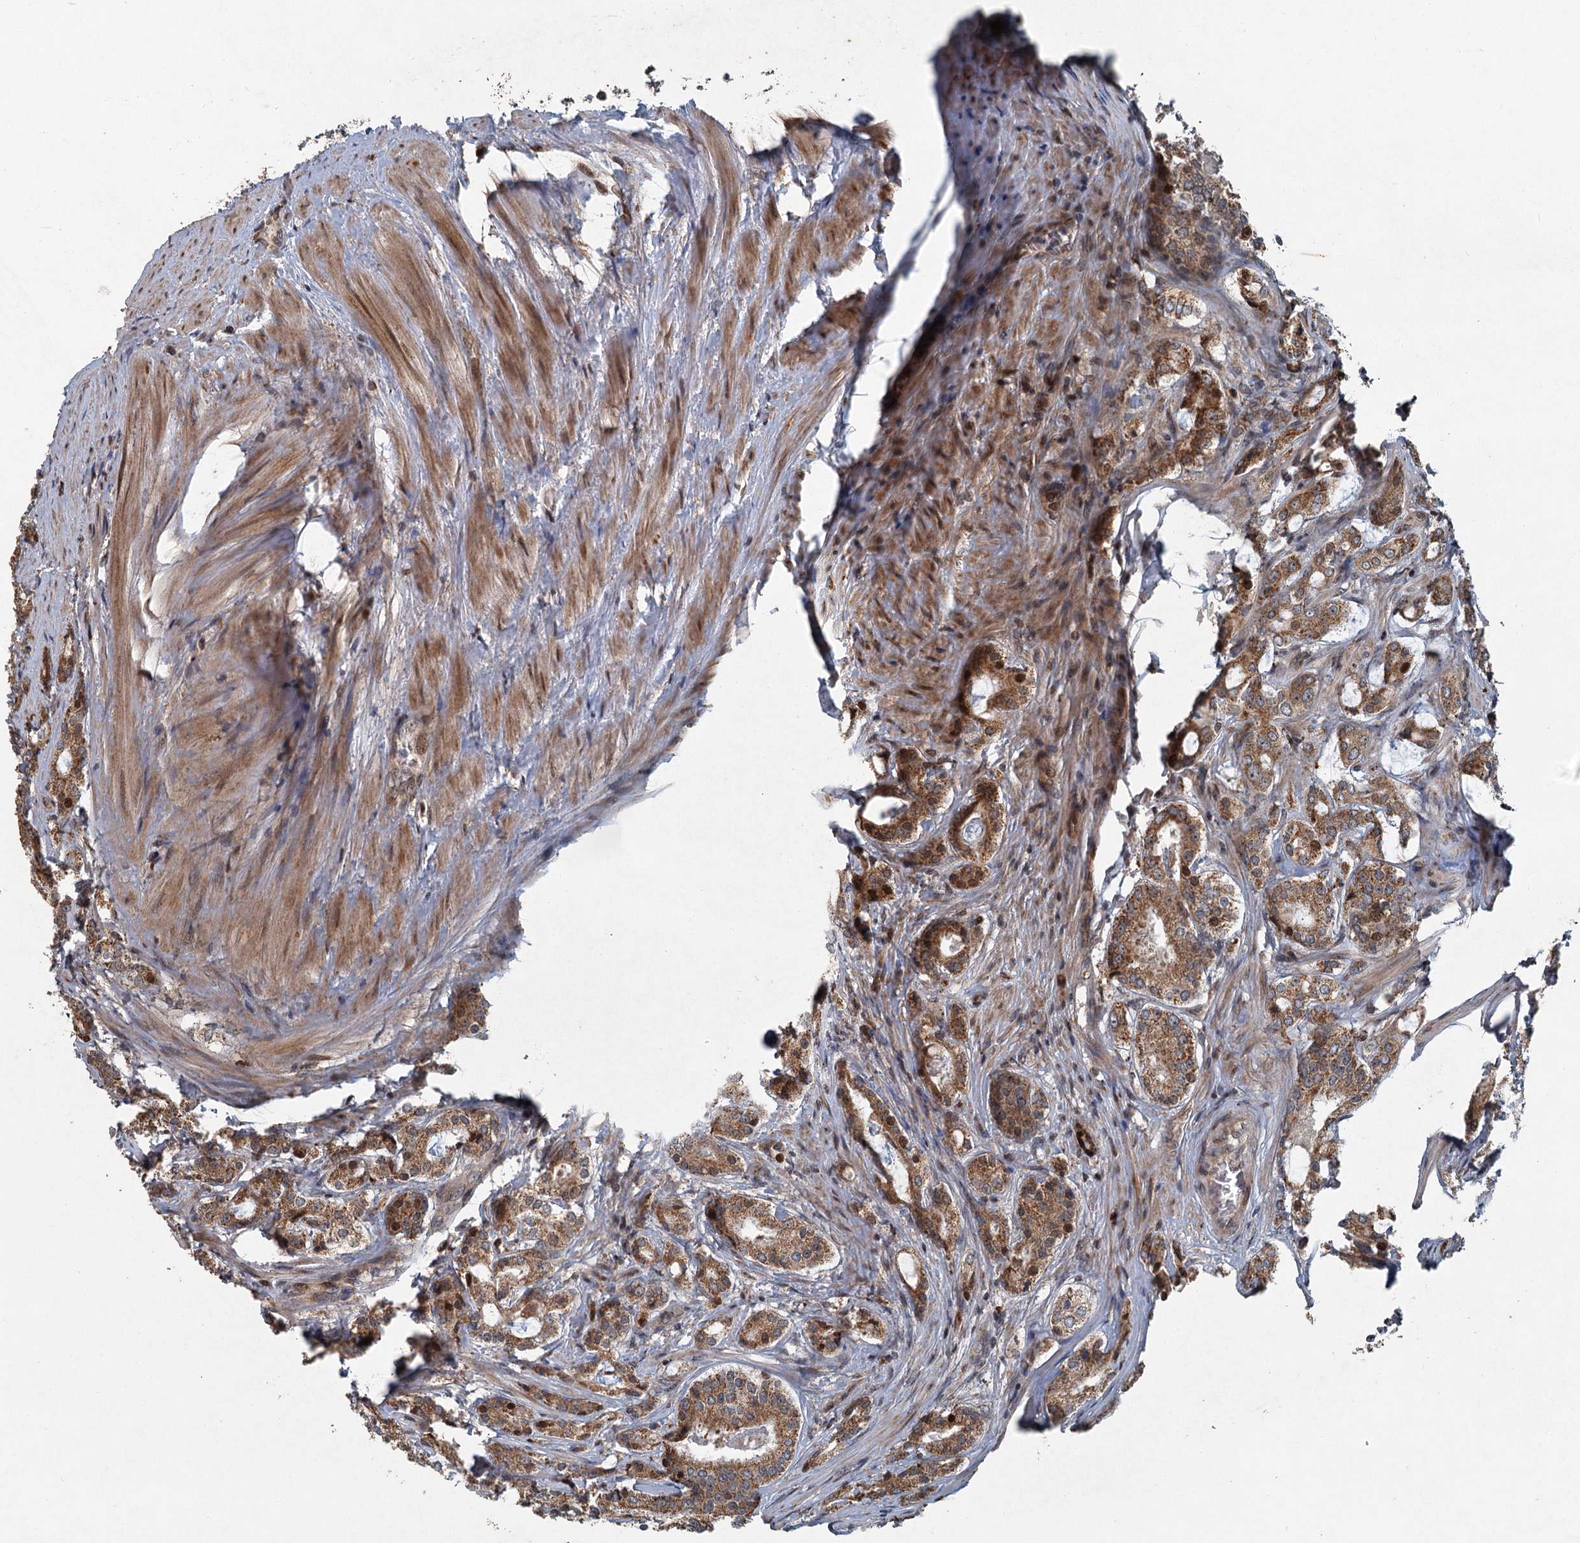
{"staining": {"intensity": "moderate", "quantity": ">75%", "location": "cytoplasmic/membranous,nuclear"}, "tissue": "prostate cancer", "cell_type": "Tumor cells", "image_type": "cancer", "snomed": [{"axis": "morphology", "description": "Adenocarcinoma, High grade"}, {"axis": "topography", "description": "Prostate"}], "caption": "Moderate cytoplasmic/membranous and nuclear protein positivity is seen in about >75% of tumor cells in prostate high-grade adenocarcinoma. (Brightfield microscopy of DAB IHC at high magnification).", "gene": "SRPX2", "patient": {"sex": "male", "age": 63}}